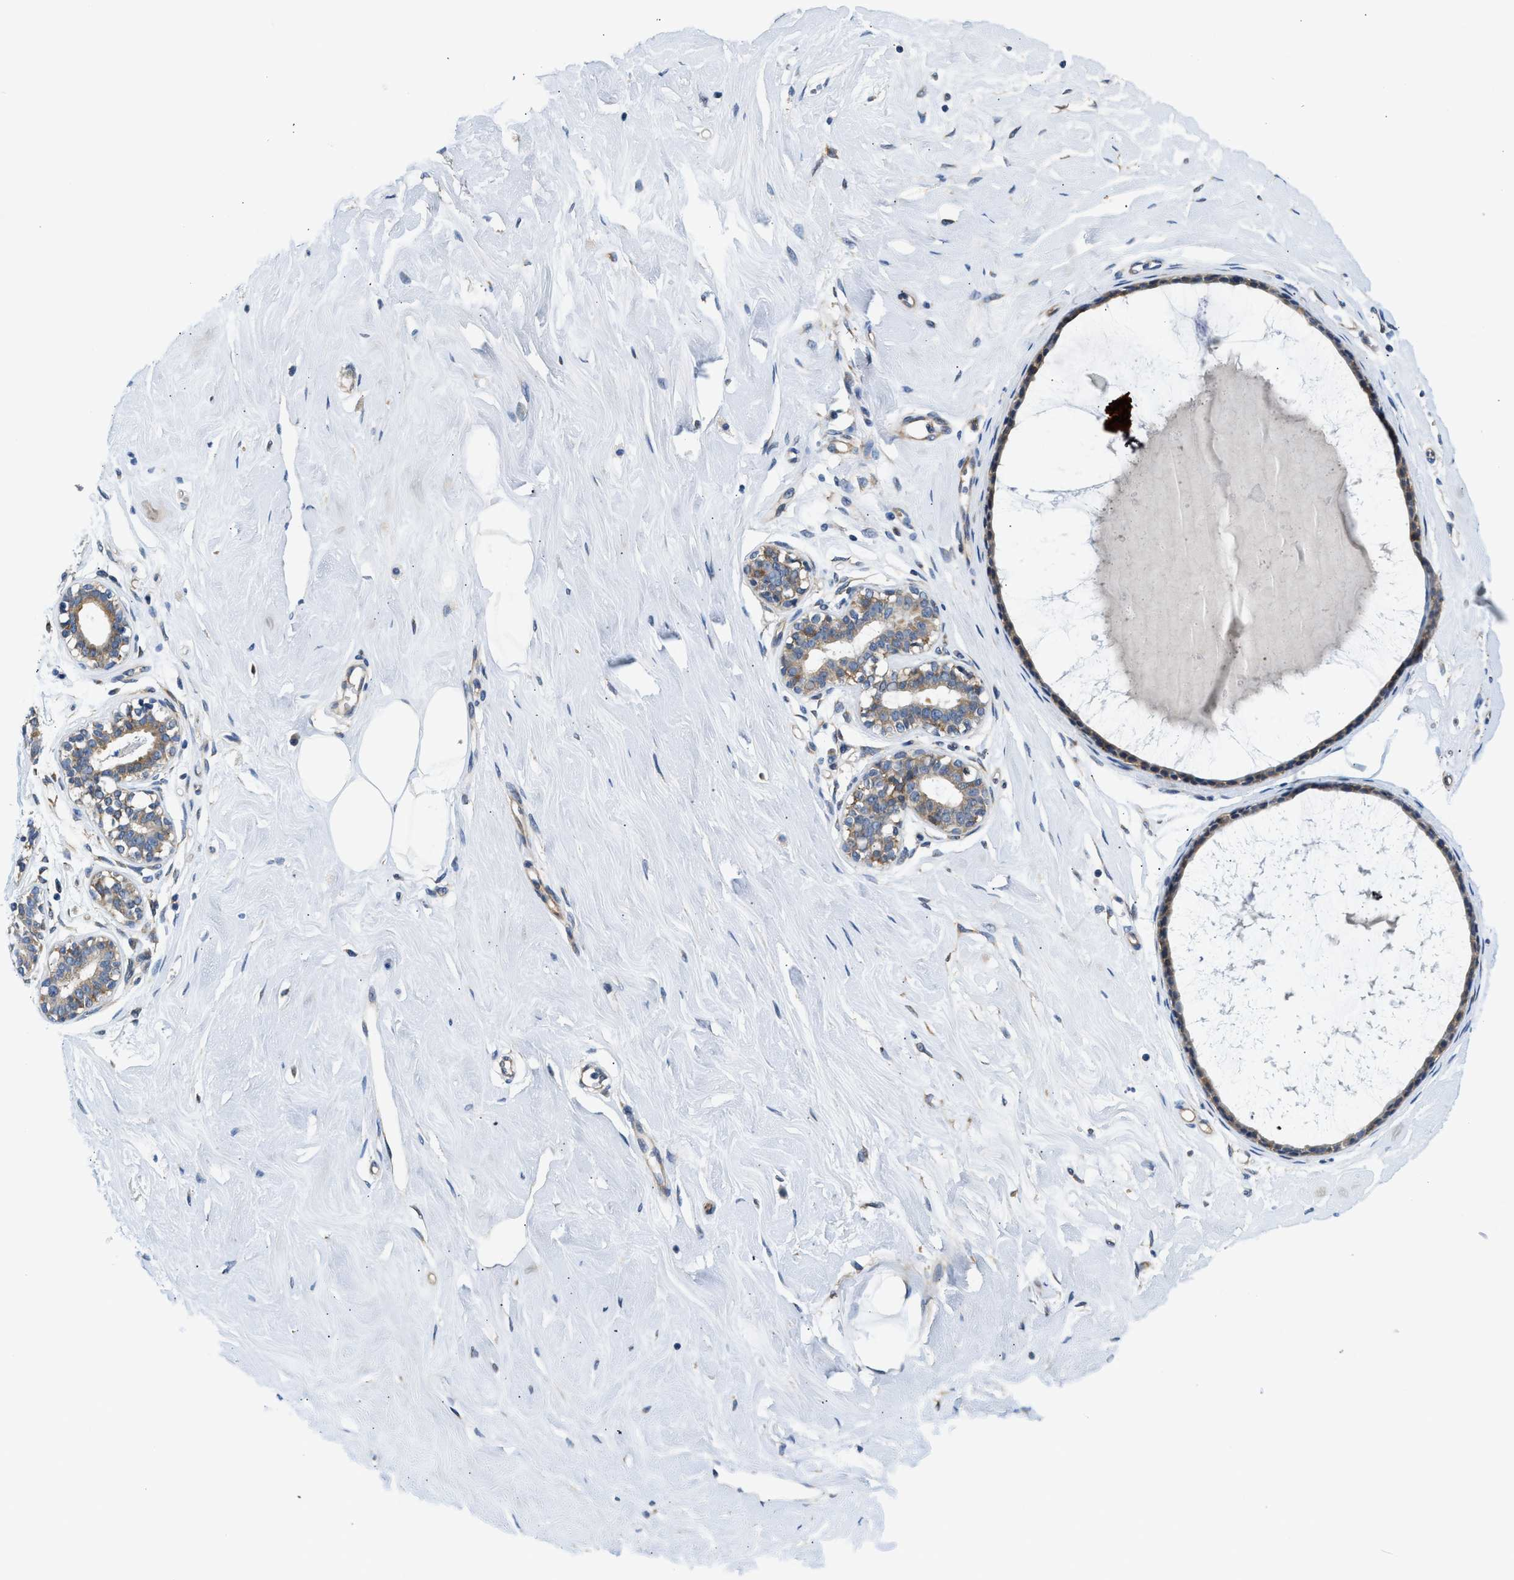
{"staining": {"intensity": "negative", "quantity": "none", "location": "none"}, "tissue": "breast", "cell_type": "Adipocytes", "image_type": "normal", "snomed": [{"axis": "morphology", "description": "Normal tissue, NOS"}, {"axis": "topography", "description": "Breast"}], "caption": "This image is of benign breast stained with immunohistochemistry (IHC) to label a protein in brown with the nuclei are counter-stained blue. There is no positivity in adipocytes. The staining is performed using DAB brown chromogen with nuclei counter-stained in using hematoxylin.", "gene": "LPIN2", "patient": {"sex": "female", "age": 23}}